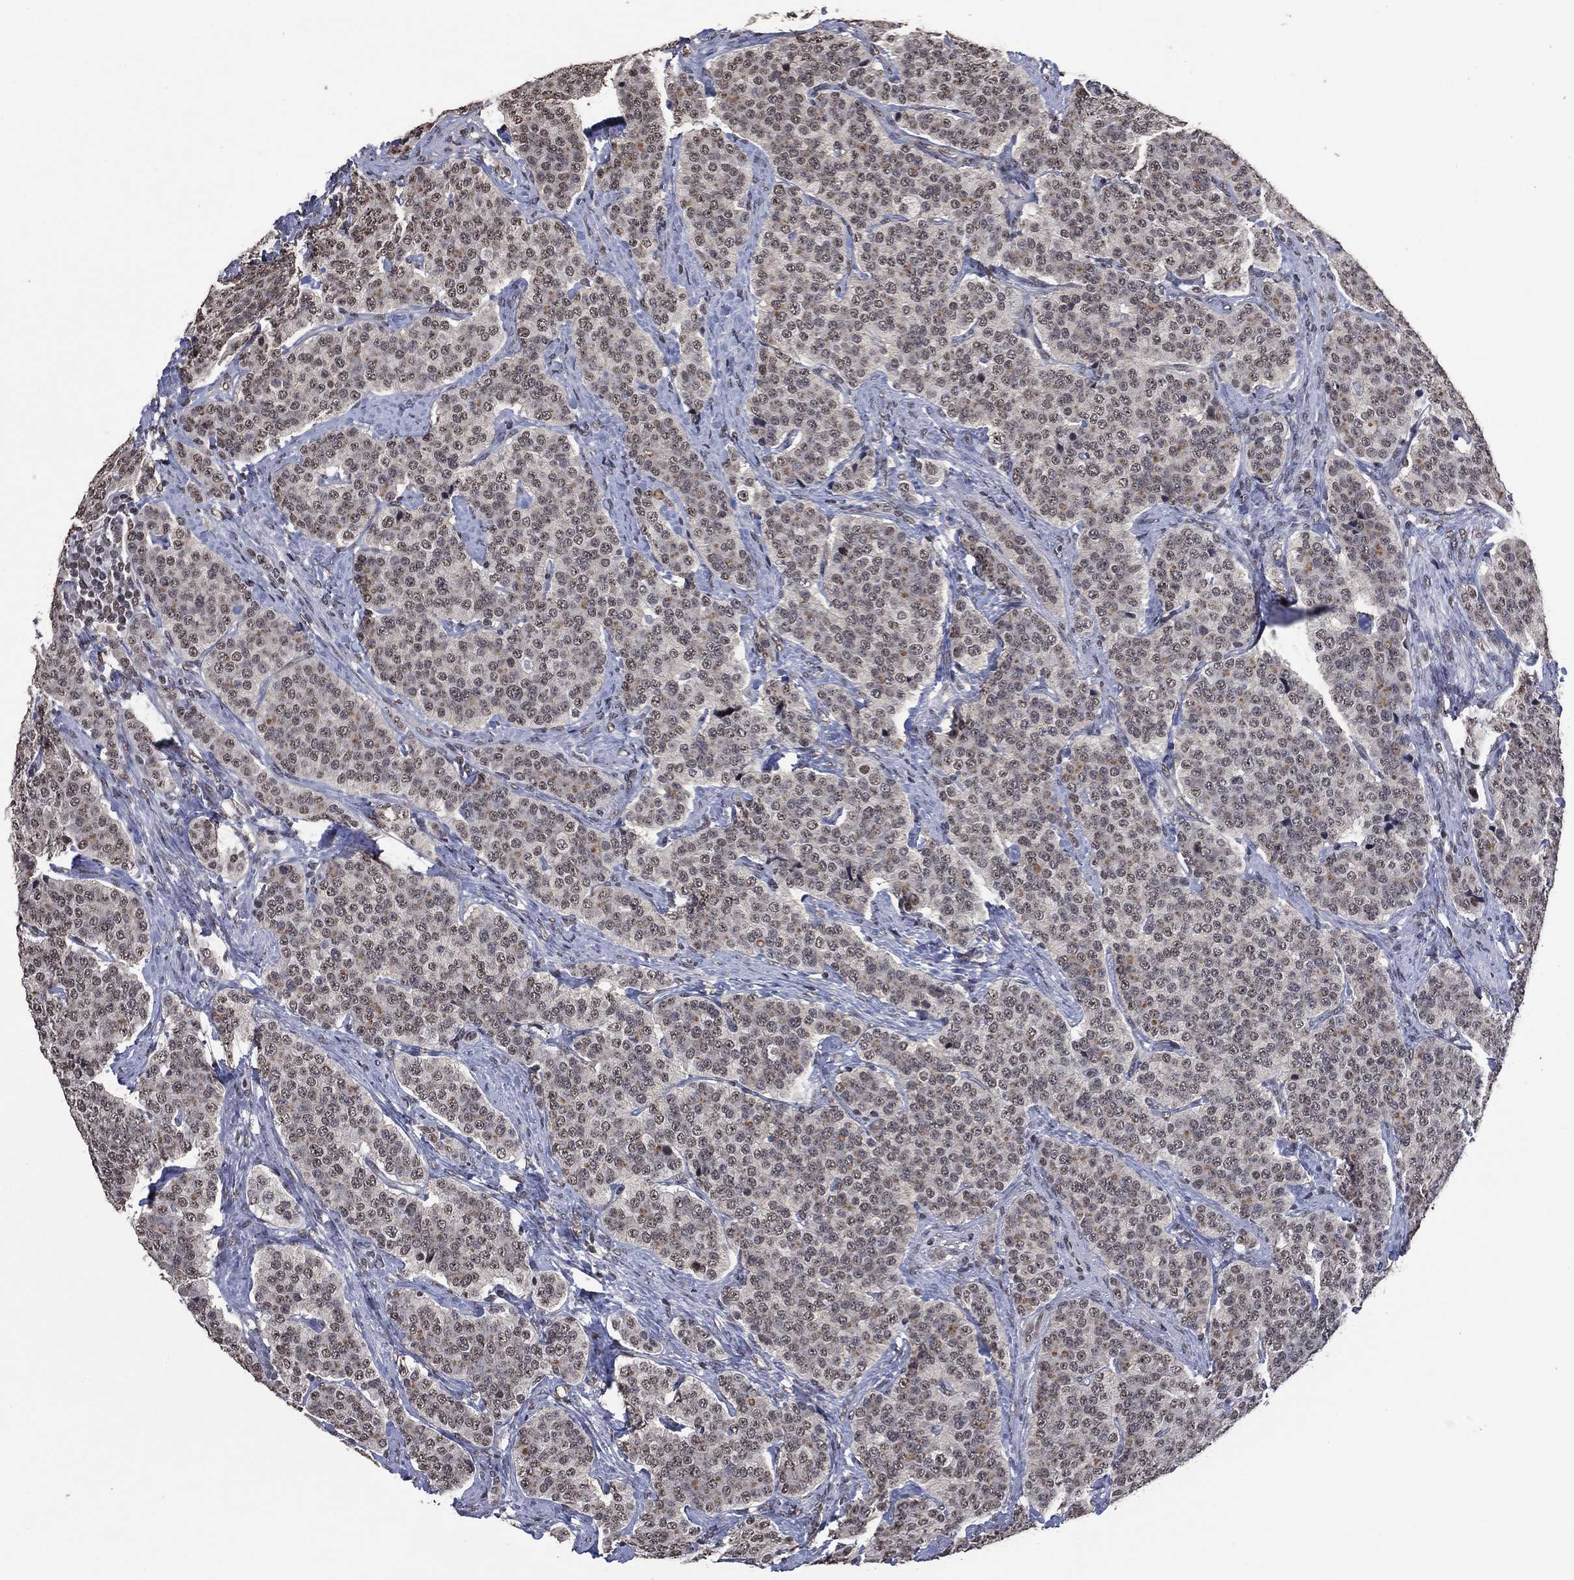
{"staining": {"intensity": "negative", "quantity": "none", "location": "none"}, "tissue": "carcinoid", "cell_type": "Tumor cells", "image_type": "cancer", "snomed": [{"axis": "morphology", "description": "Carcinoid, malignant, NOS"}, {"axis": "topography", "description": "Small intestine"}], "caption": "DAB (3,3'-diaminobenzidine) immunohistochemical staining of human carcinoid demonstrates no significant expression in tumor cells.", "gene": "EHMT1", "patient": {"sex": "female", "age": 58}}